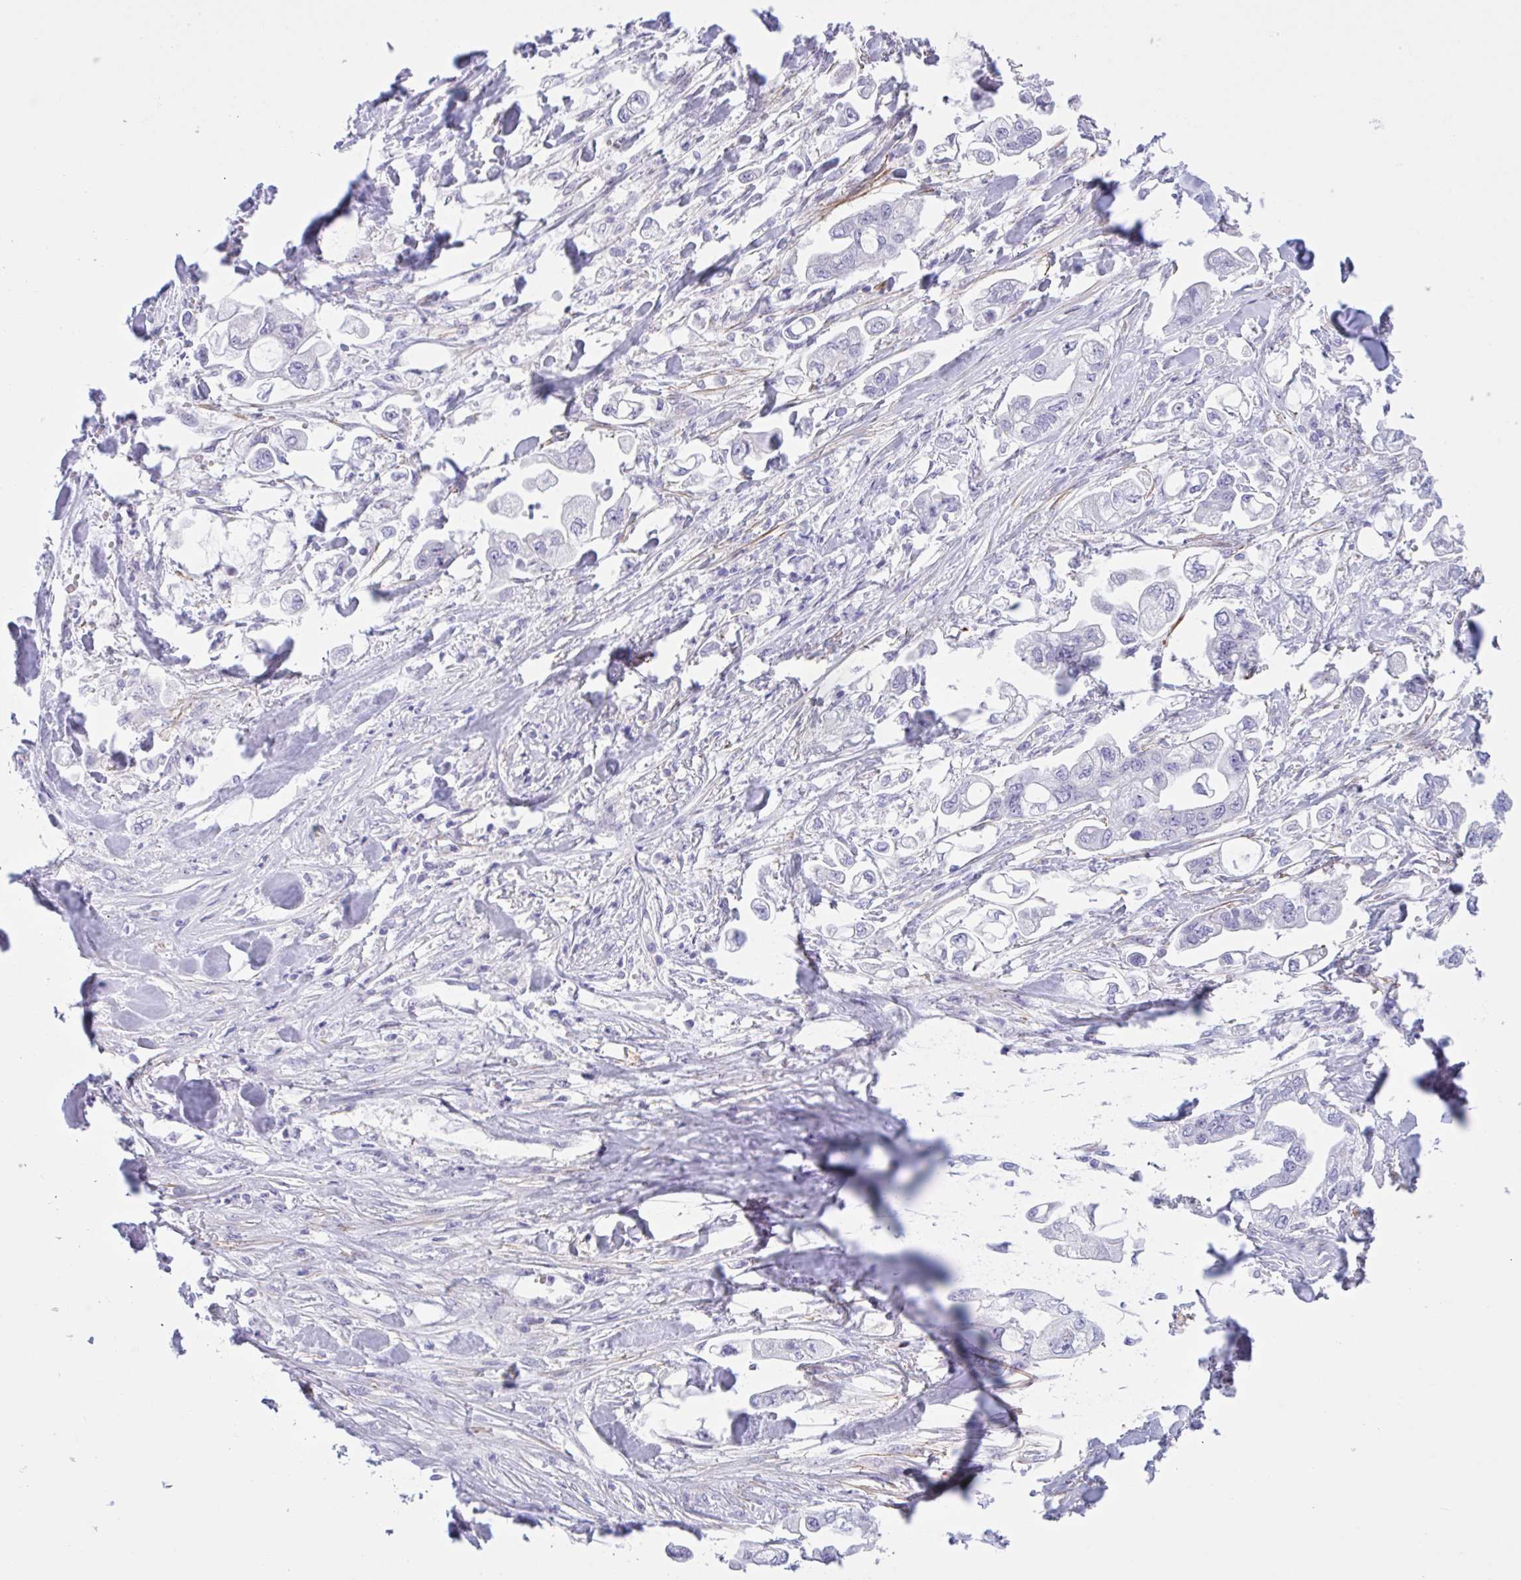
{"staining": {"intensity": "negative", "quantity": "none", "location": "none"}, "tissue": "stomach cancer", "cell_type": "Tumor cells", "image_type": "cancer", "snomed": [{"axis": "morphology", "description": "Adenocarcinoma, NOS"}, {"axis": "topography", "description": "Stomach"}], "caption": "Histopathology image shows no protein positivity in tumor cells of stomach cancer tissue.", "gene": "AHCYL2", "patient": {"sex": "male", "age": 62}}